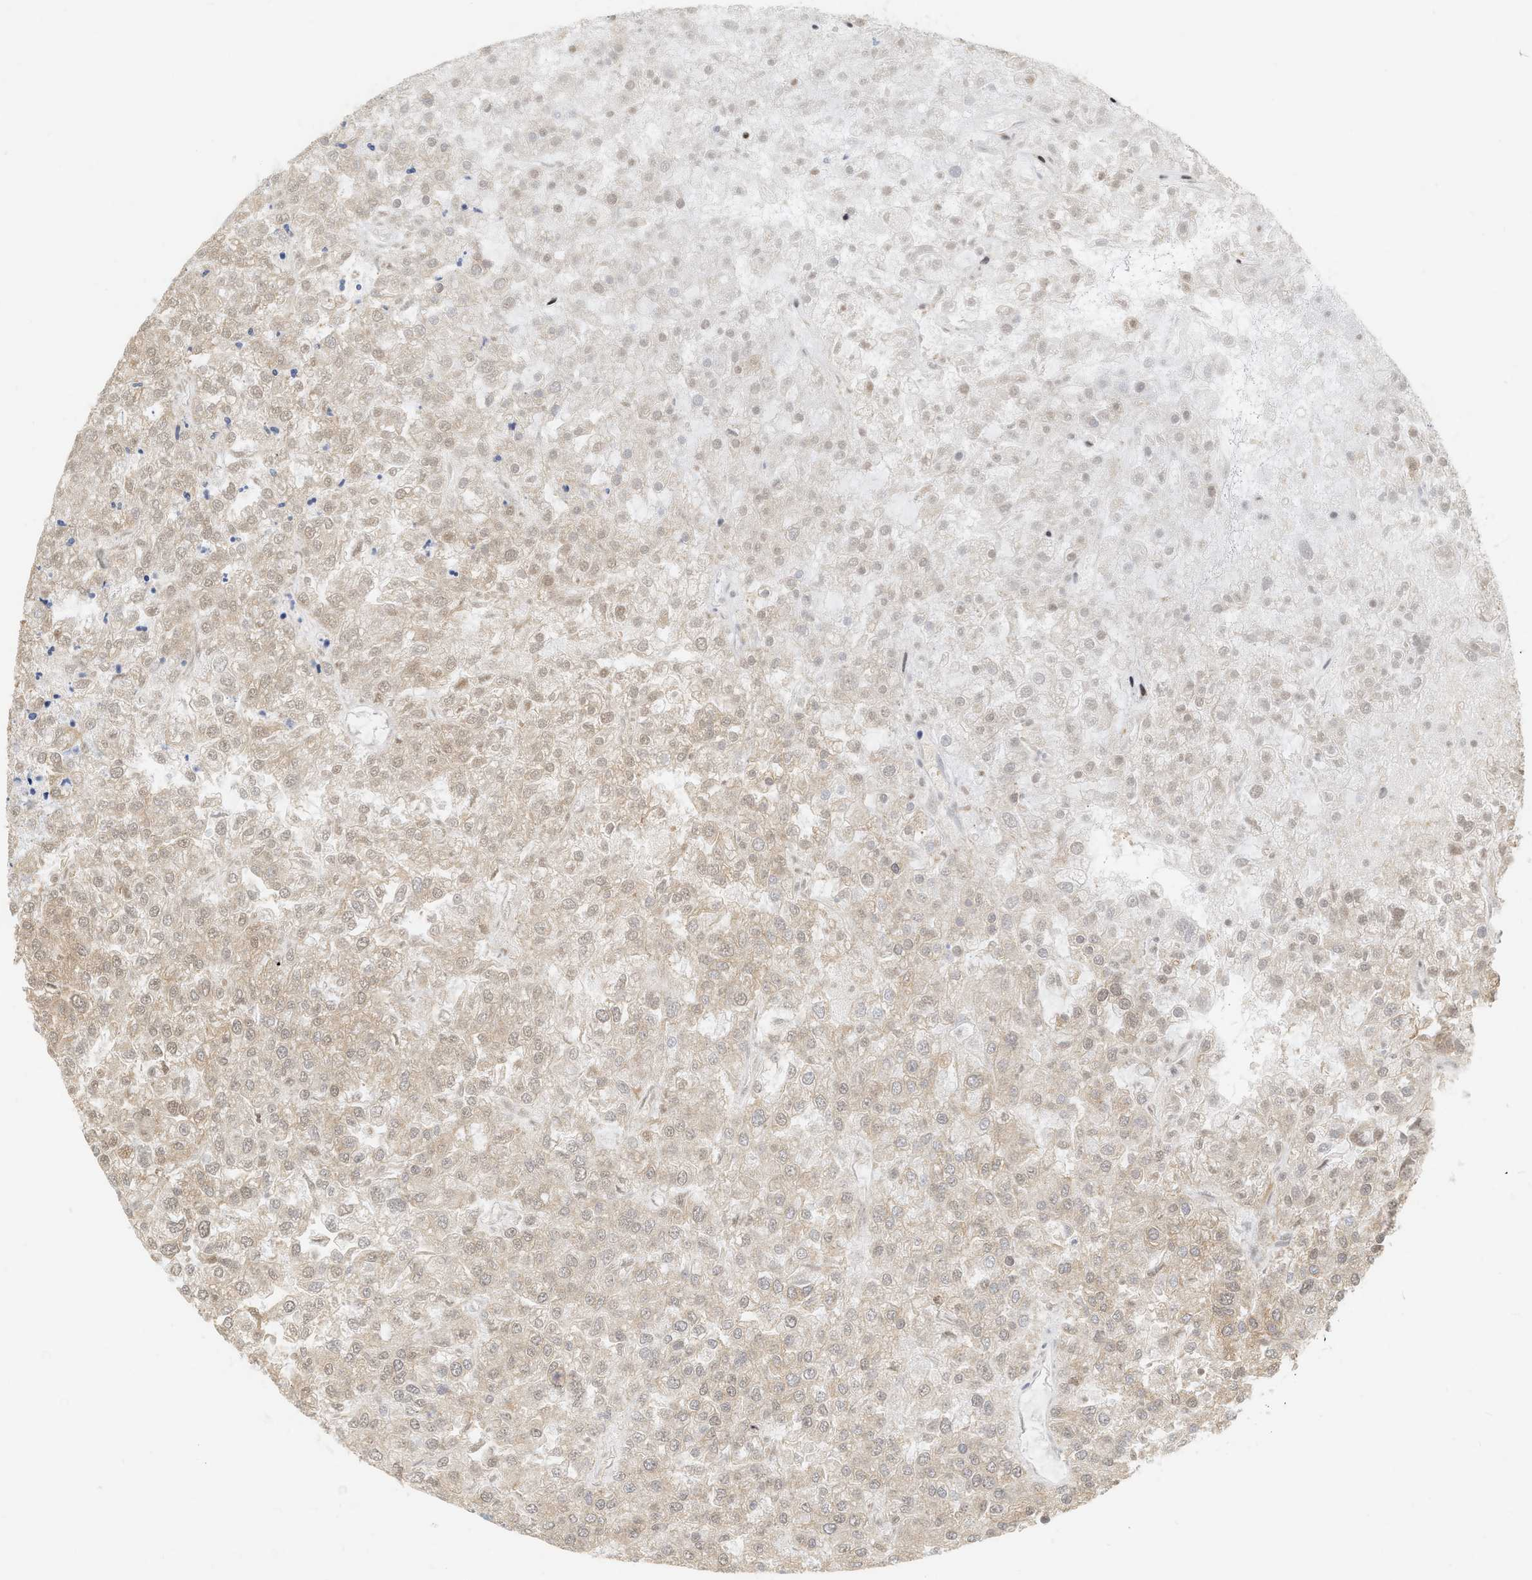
{"staining": {"intensity": "weak", "quantity": ">75%", "location": "cytoplasmic/membranous,nuclear"}, "tissue": "renal cancer", "cell_type": "Tumor cells", "image_type": "cancer", "snomed": [{"axis": "morphology", "description": "Adenocarcinoma, NOS"}, {"axis": "topography", "description": "Kidney"}], "caption": "Protein staining displays weak cytoplasmic/membranous and nuclear staining in approximately >75% of tumor cells in renal adenocarcinoma. The protein of interest is shown in brown color, while the nuclei are stained blue.", "gene": "RUVBL1", "patient": {"sex": "female", "age": 54}}